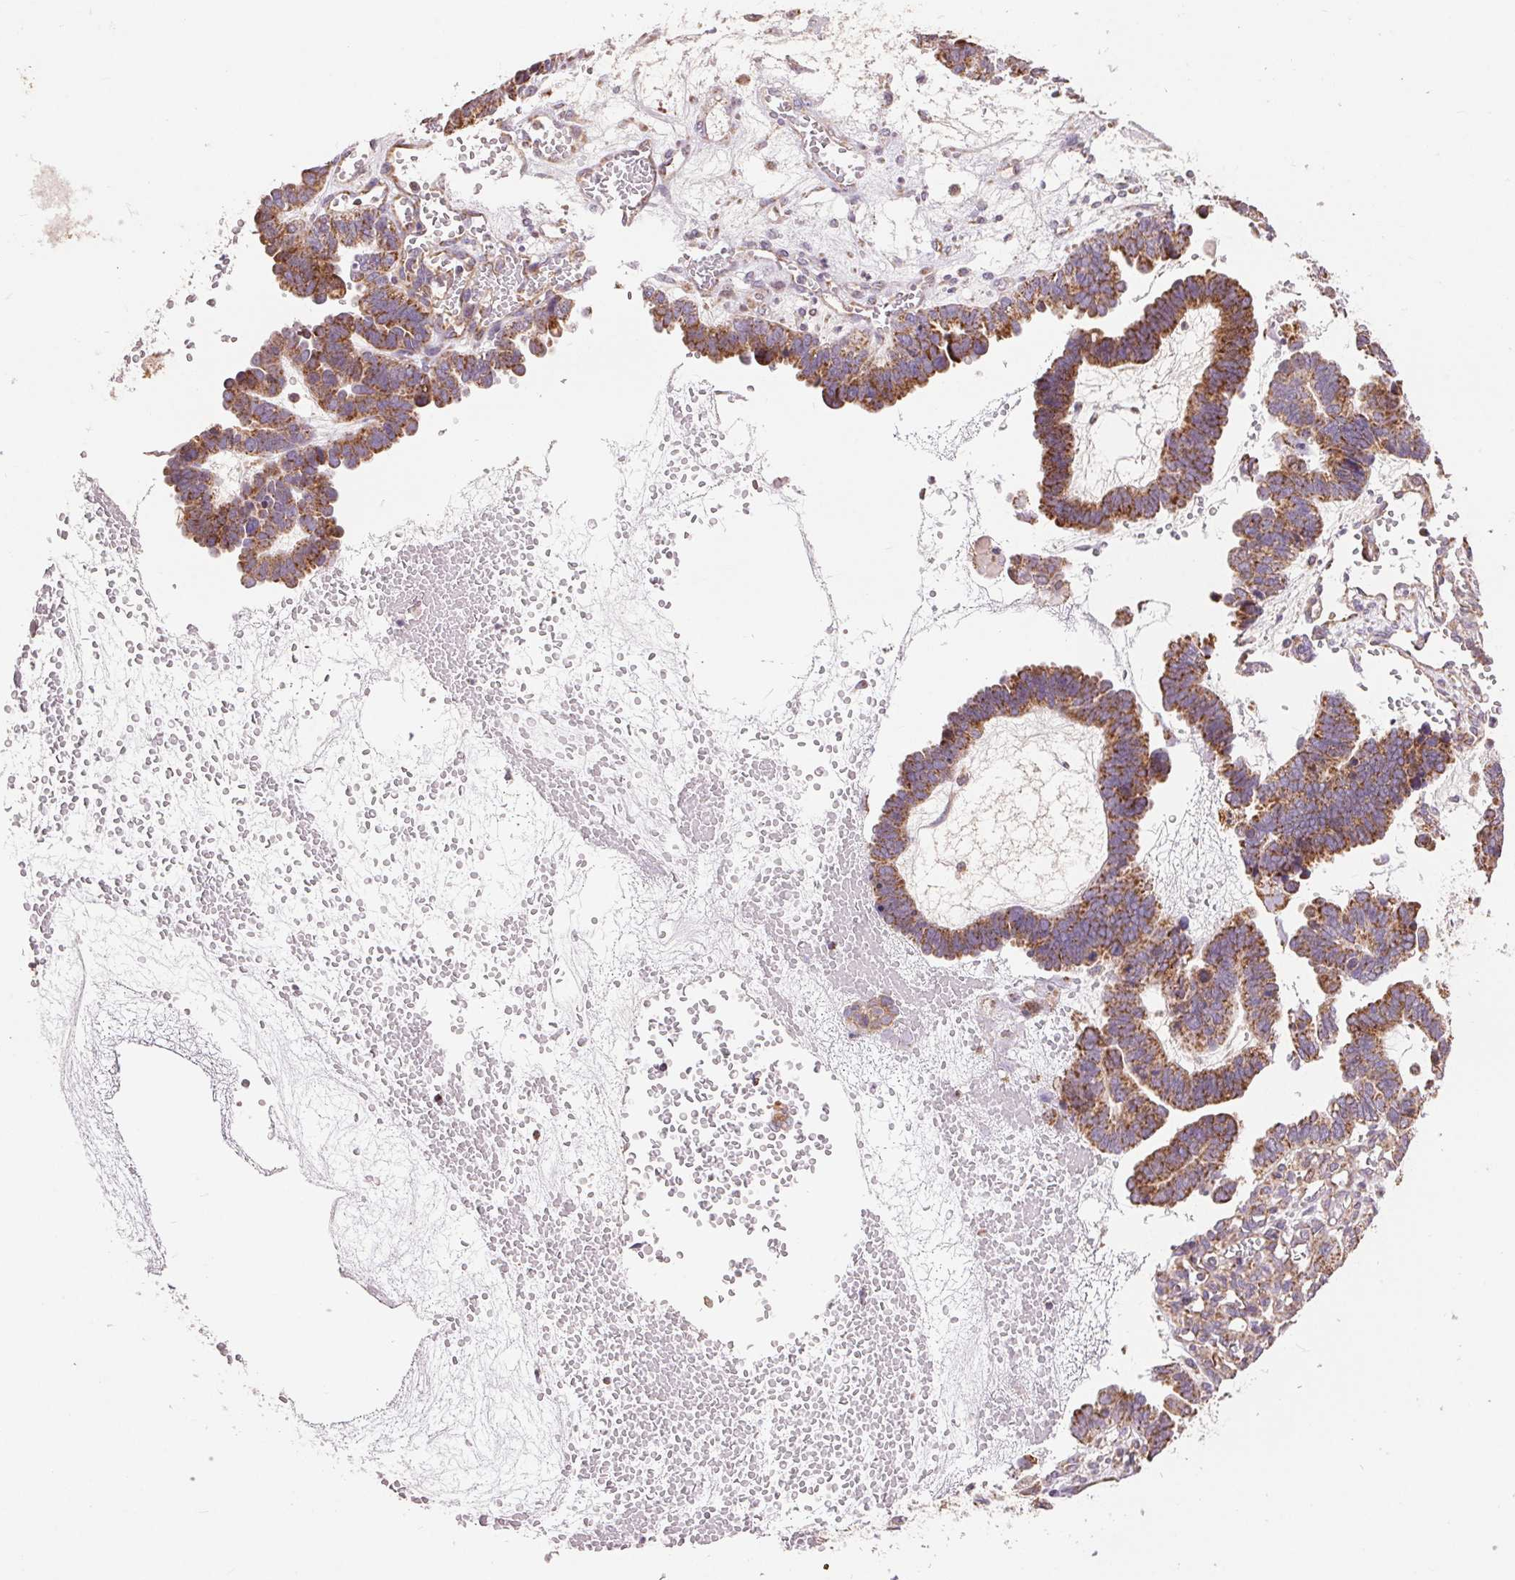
{"staining": {"intensity": "moderate", "quantity": ">75%", "location": "cytoplasmic/membranous"}, "tissue": "ovarian cancer", "cell_type": "Tumor cells", "image_type": "cancer", "snomed": [{"axis": "morphology", "description": "Cystadenocarcinoma, serous, NOS"}, {"axis": "topography", "description": "Ovary"}], "caption": "This is an image of immunohistochemistry (IHC) staining of ovarian cancer, which shows moderate expression in the cytoplasmic/membranous of tumor cells.", "gene": "DGUOK", "patient": {"sex": "female", "age": 51}}